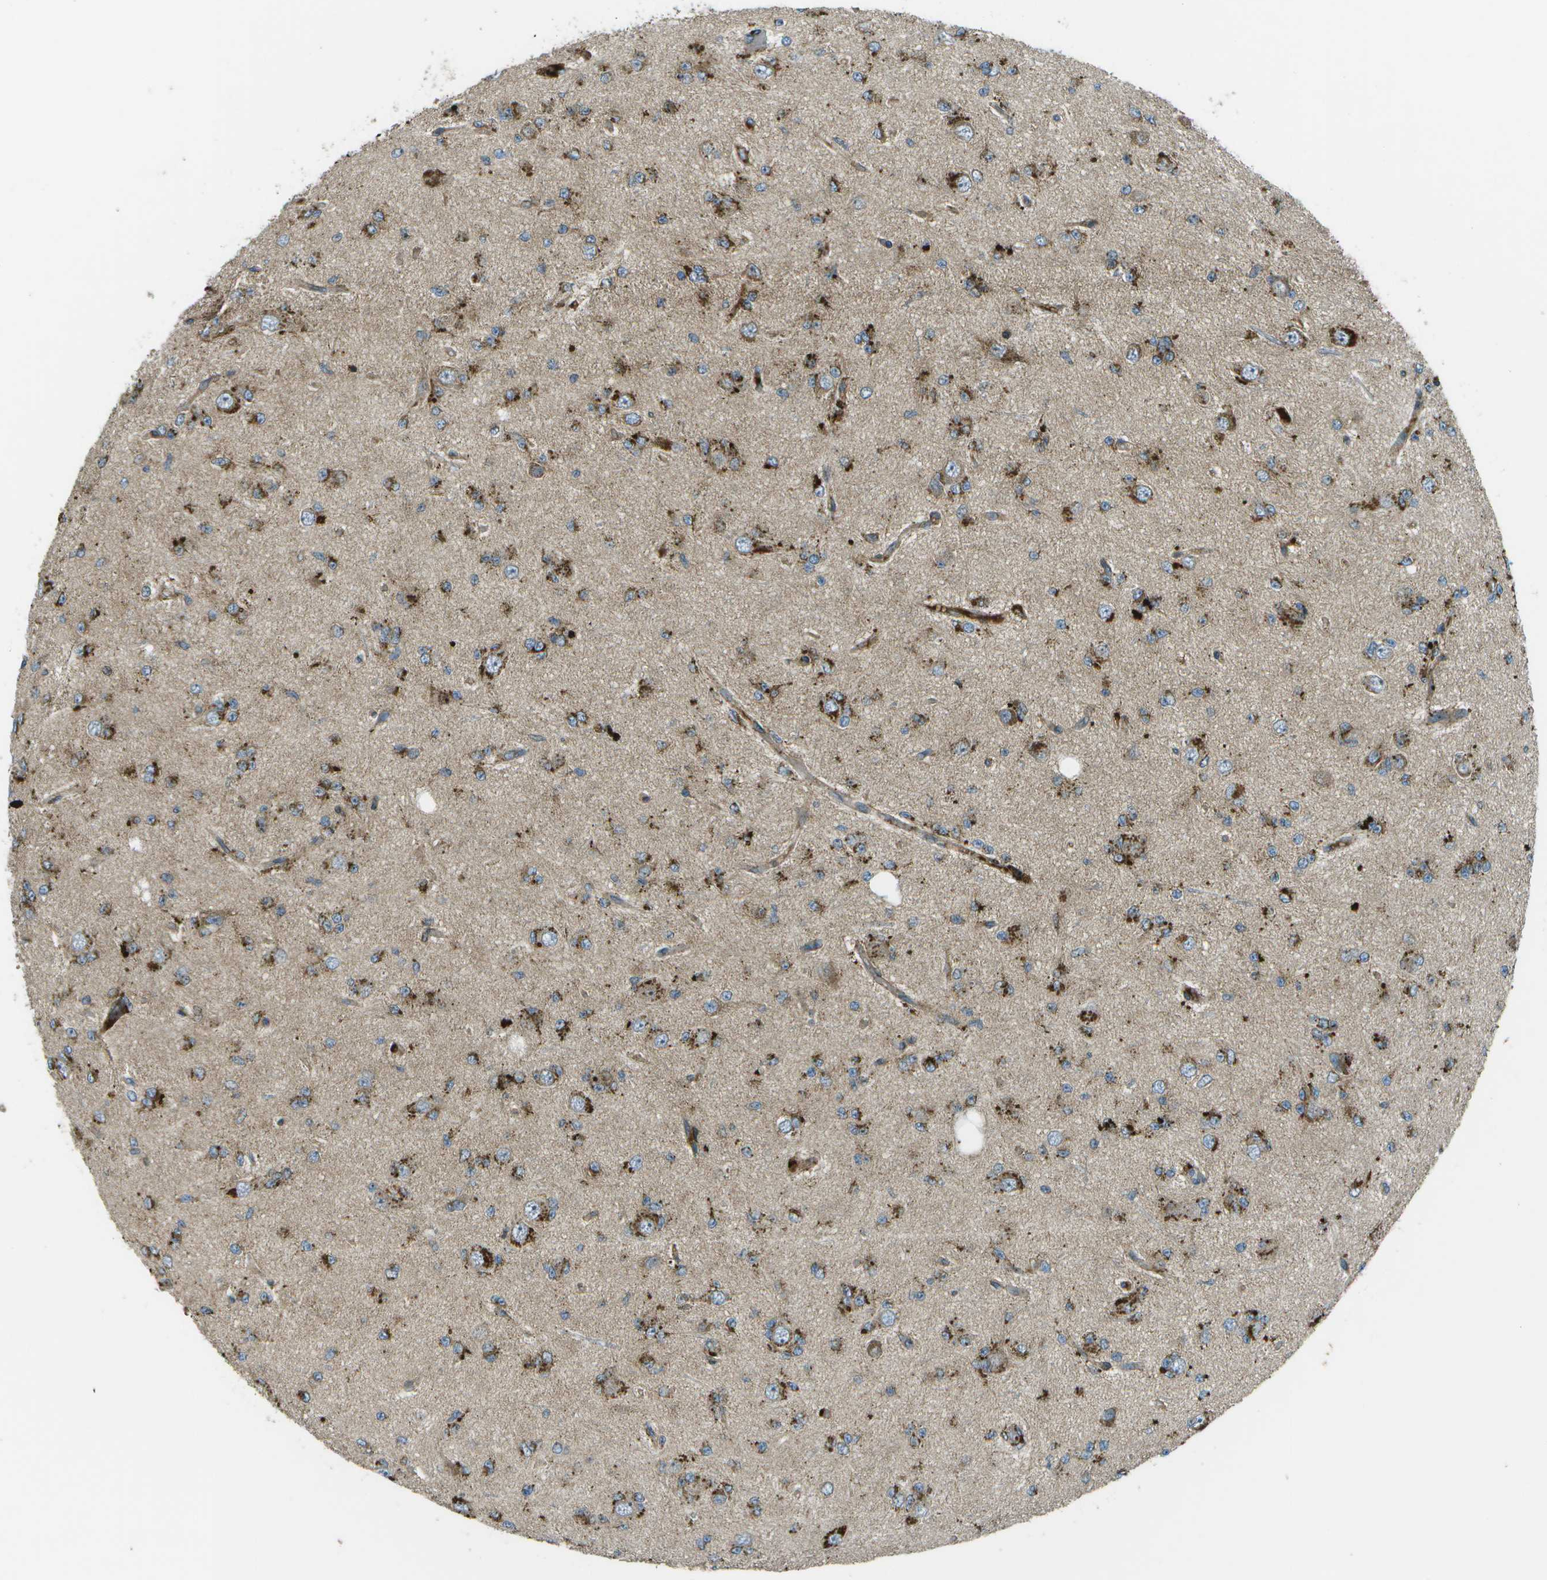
{"staining": {"intensity": "strong", "quantity": ">75%", "location": "cytoplasmic/membranous"}, "tissue": "glioma", "cell_type": "Tumor cells", "image_type": "cancer", "snomed": [{"axis": "morphology", "description": "Glioma, malignant, Low grade"}, {"axis": "topography", "description": "Brain"}], "caption": "This micrograph shows glioma stained with immunohistochemistry to label a protein in brown. The cytoplasmic/membranous of tumor cells show strong positivity for the protein. Nuclei are counter-stained blue.", "gene": "PXYLP1", "patient": {"sex": "male", "age": 38}}